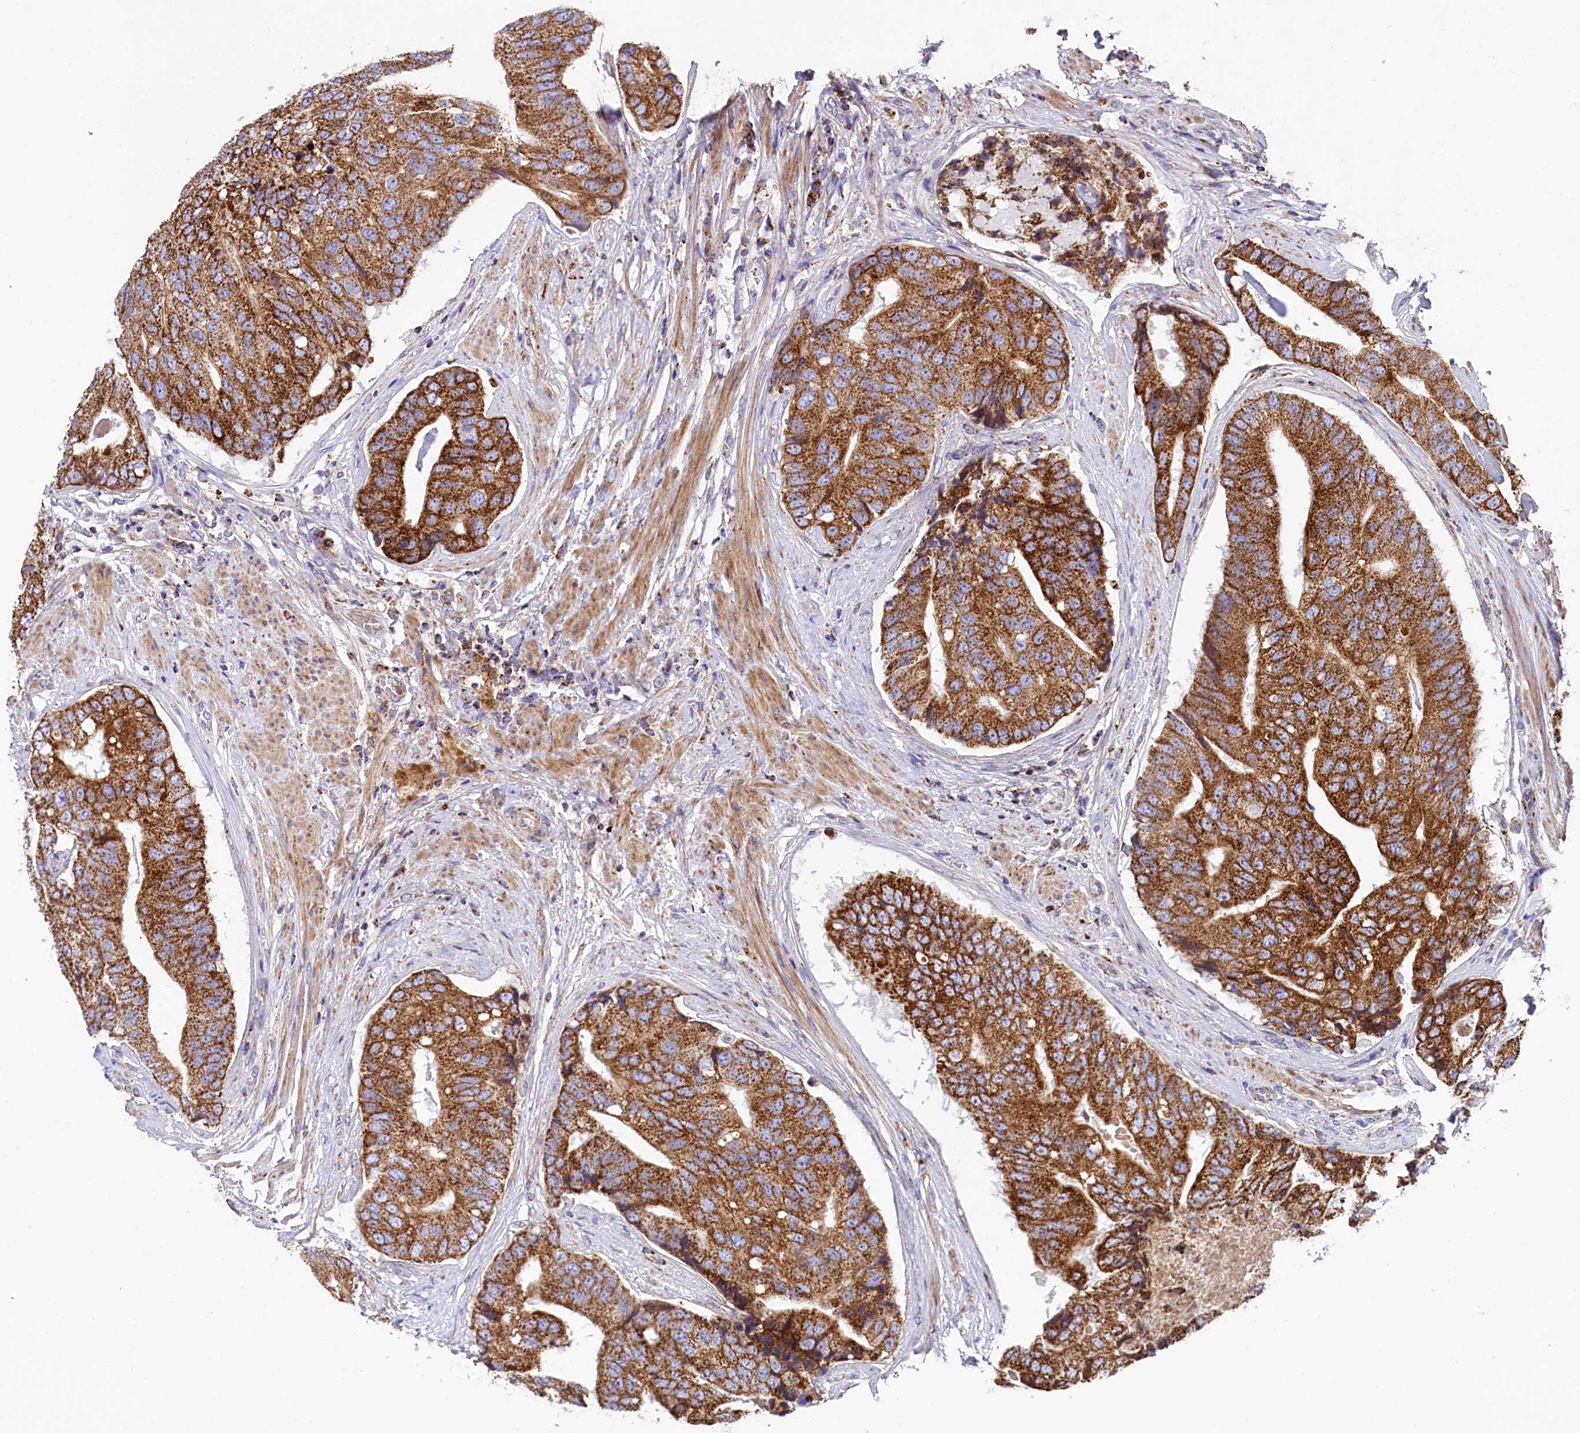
{"staining": {"intensity": "strong", "quantity": ">75%", "location": "cytoplasmic/membranous"}, "tissue": "prostate cancer", "cell_type": "Tumor cells", "image_type": "cancer", "snomed": [{"axis": "morphology", "description": "Adenocarcinoma, High grade"}, {"axis": "topography", "description": "Prostate"}], "caption": "Immunohistochemical staining of prostate high-grade adenocarcinoma demonstrates strong cytoplasmic/membranous protein expression in about >75% of tumor cells.", "gene": "CLYBL", "patient": {"sex": "male", "age": 70}}